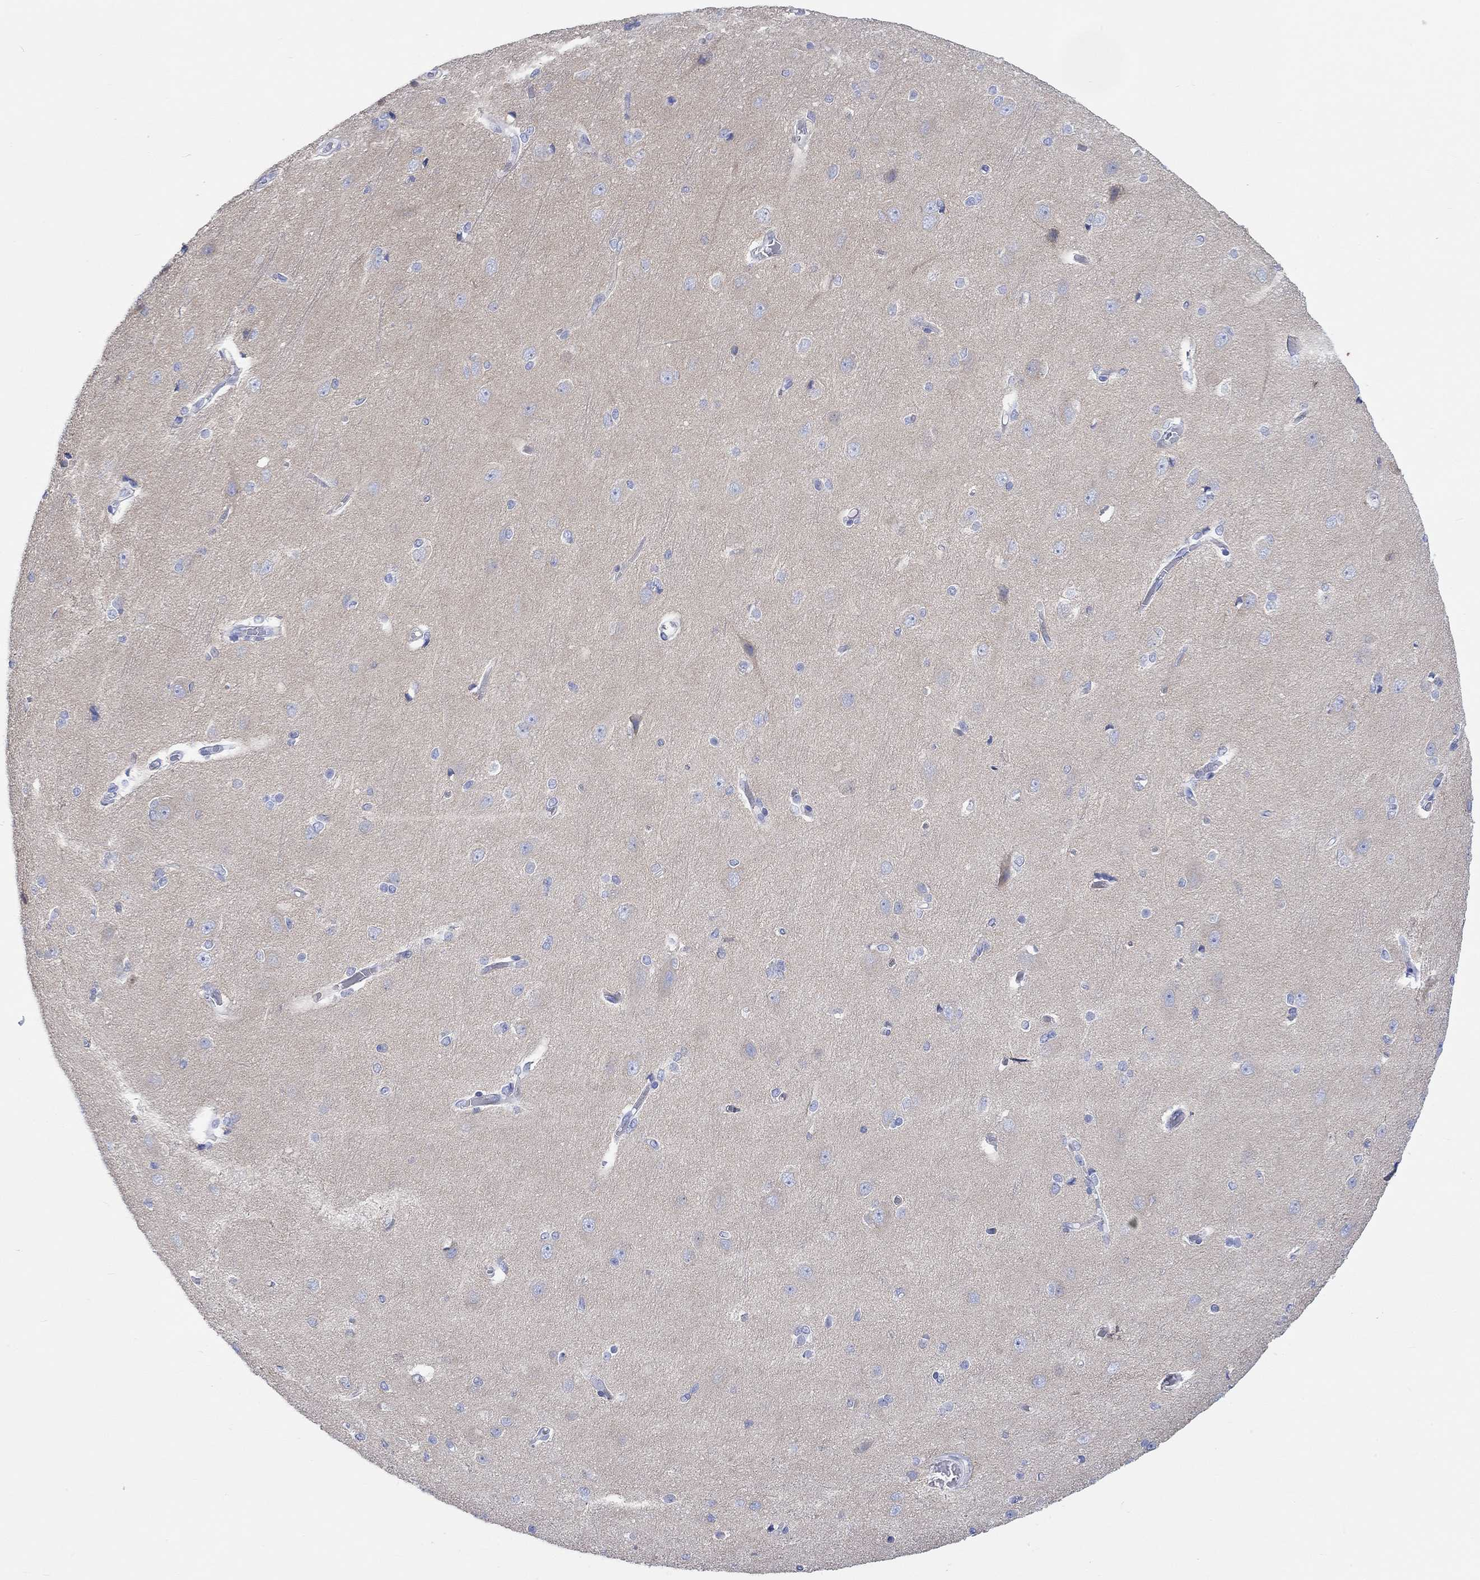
{"staining": {"intensity": "negative", "quantity": "none", "location": "none"}, "tissue": "cerebral cortex", "cell_type": "Endothelial cells", "image_type": "normal", "snomed": [{"axis": "morphology", "description": "Normal tissue, NOS"}, {"axis": "topography", "description": "Cerebral cortex"}], "caption": "Immunohistochemical staining of unremarkable human cerebral cortex demonstrates no significant staining in endothelial cells.", "gene": "REEP6", "patient": {"sex": "male", "age": 37}}